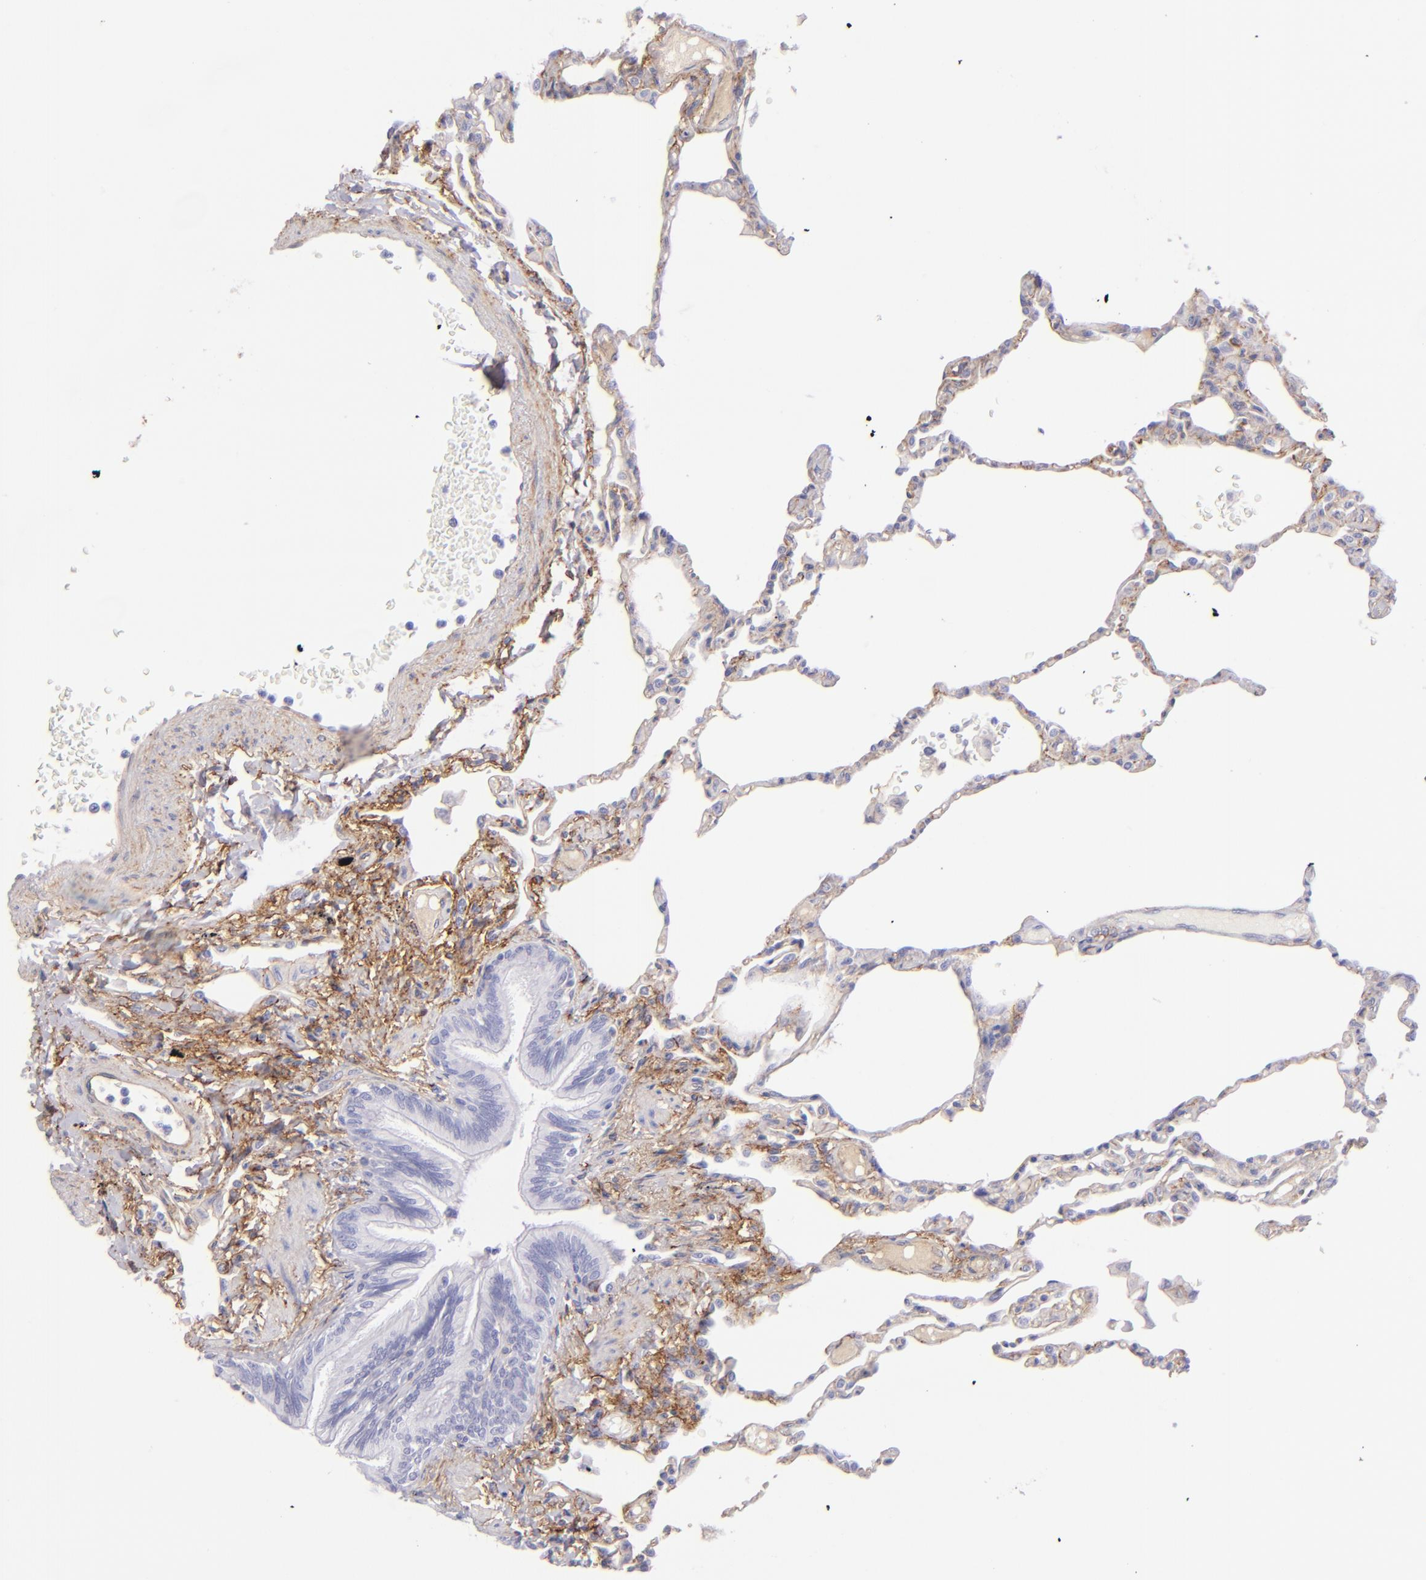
{"staining": {"intensity": "negative", "quantity": "none", "location": "none"}, "tissue": "lung", "cell_type": "Alveolar cells", "image_type": "normal", "snomed": [{"axis": "morphology", "description": "Normal tissue, NOS"}, {"axis": "topography", "description": "Lung"}], "caption": "Human lung stained for a protein using immunohistochemistry (IHC) demonstrates no staining in alveolar cells.", "gene": "CD81", "patient": {"sex": "female", "age": 49}}